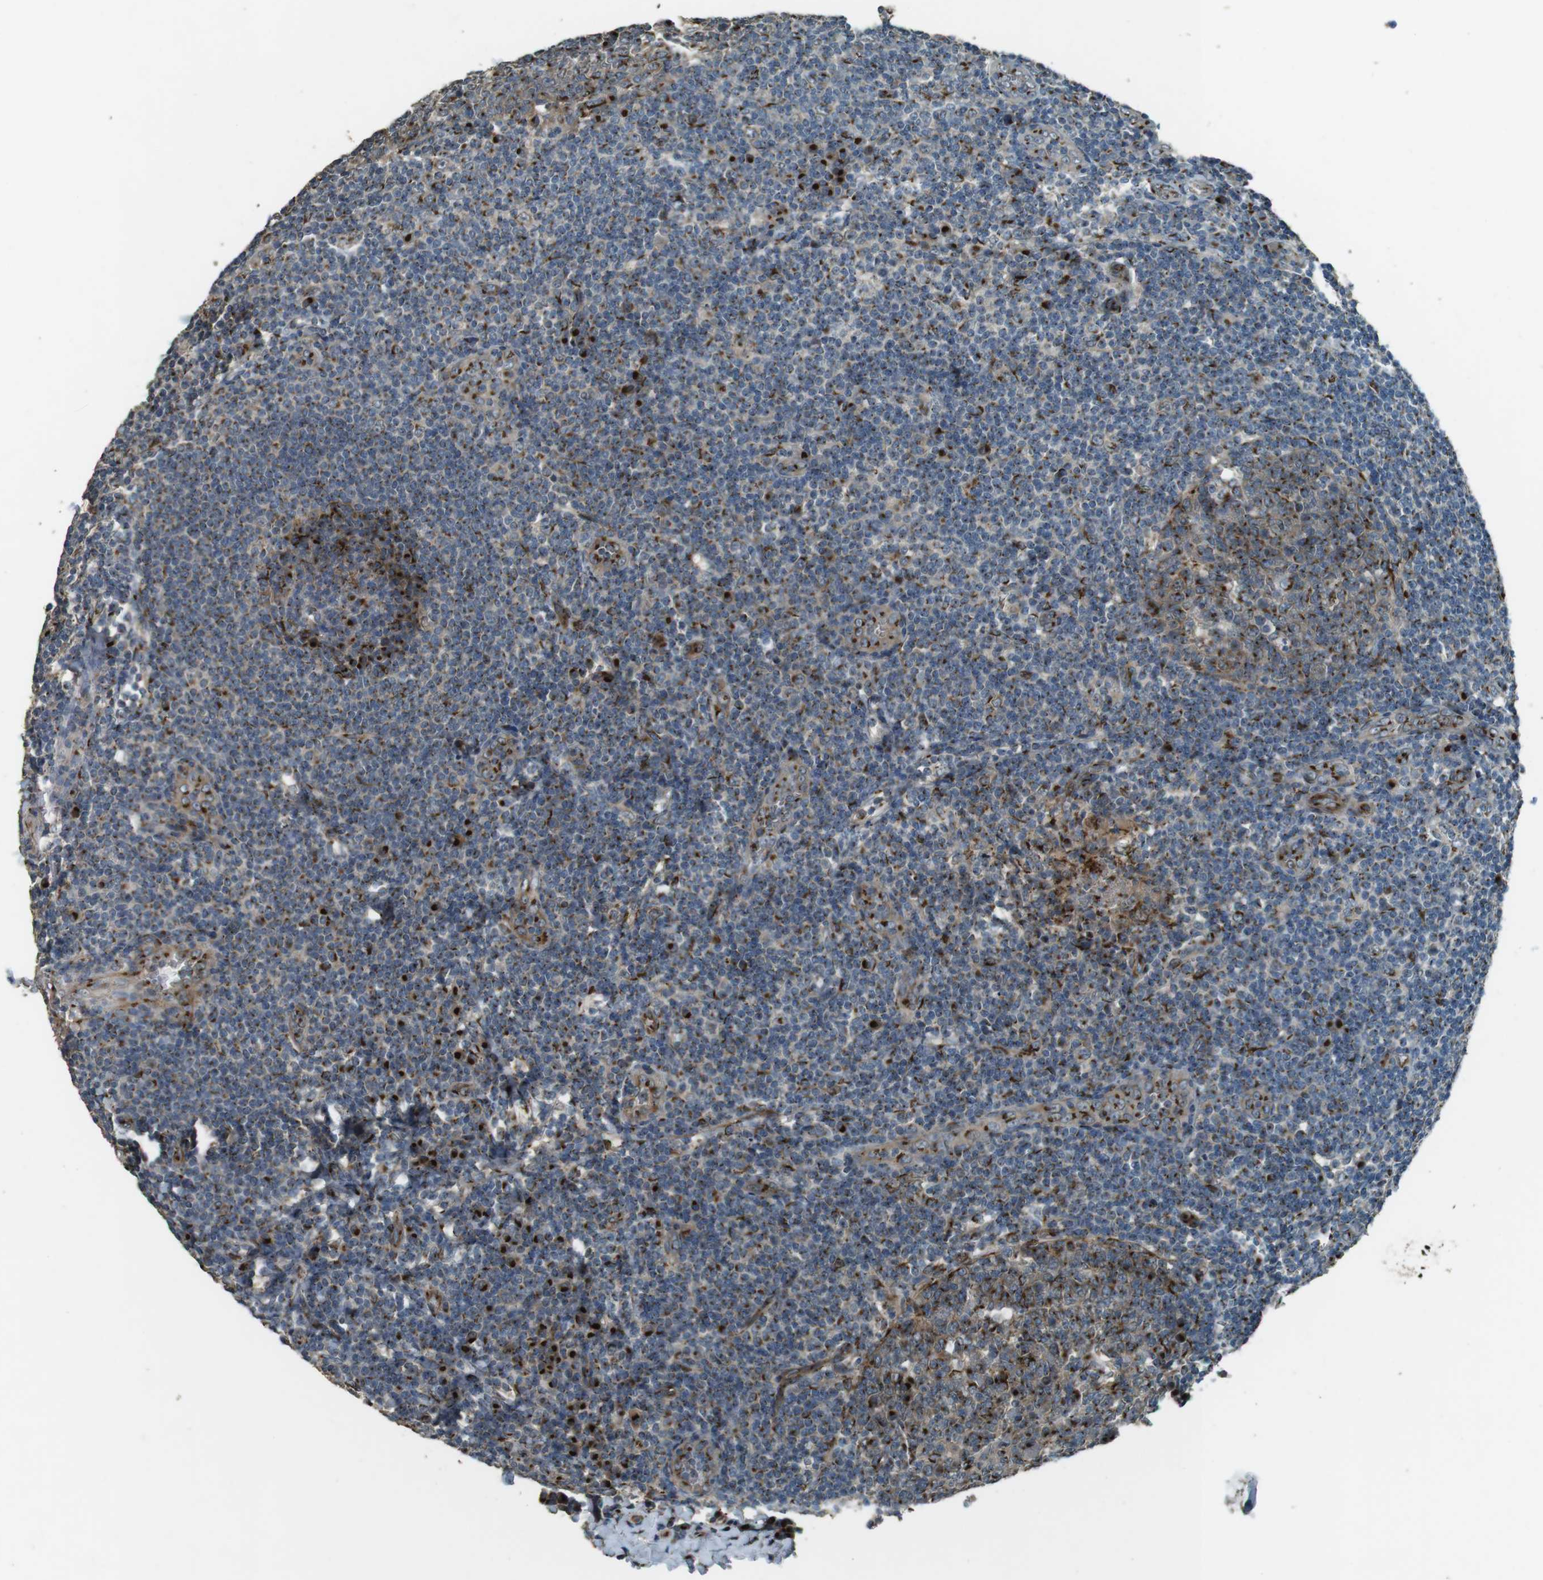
{"staining": {"intensity": "strong", "quantity": "25%-75%", "location": "cytoplasmic/membranous"}, "tissue": "tonsil", "cell_type": "Germinal center cells", "image_type": "normal", "snomed": [{"axis": "morphology", "description": "Normal tissue, NOS"}, {"axis": "topography", "description": "Tonsil"}], "caption": "This micrograph displays immunohistochemistry staining of benign human tonsil, with high strong cytoplasmic/membranous positivity in about 25%-75% of germinal center cells.", "gene": "TMEM115", "patient": {"sex": "male", "age": 31}}